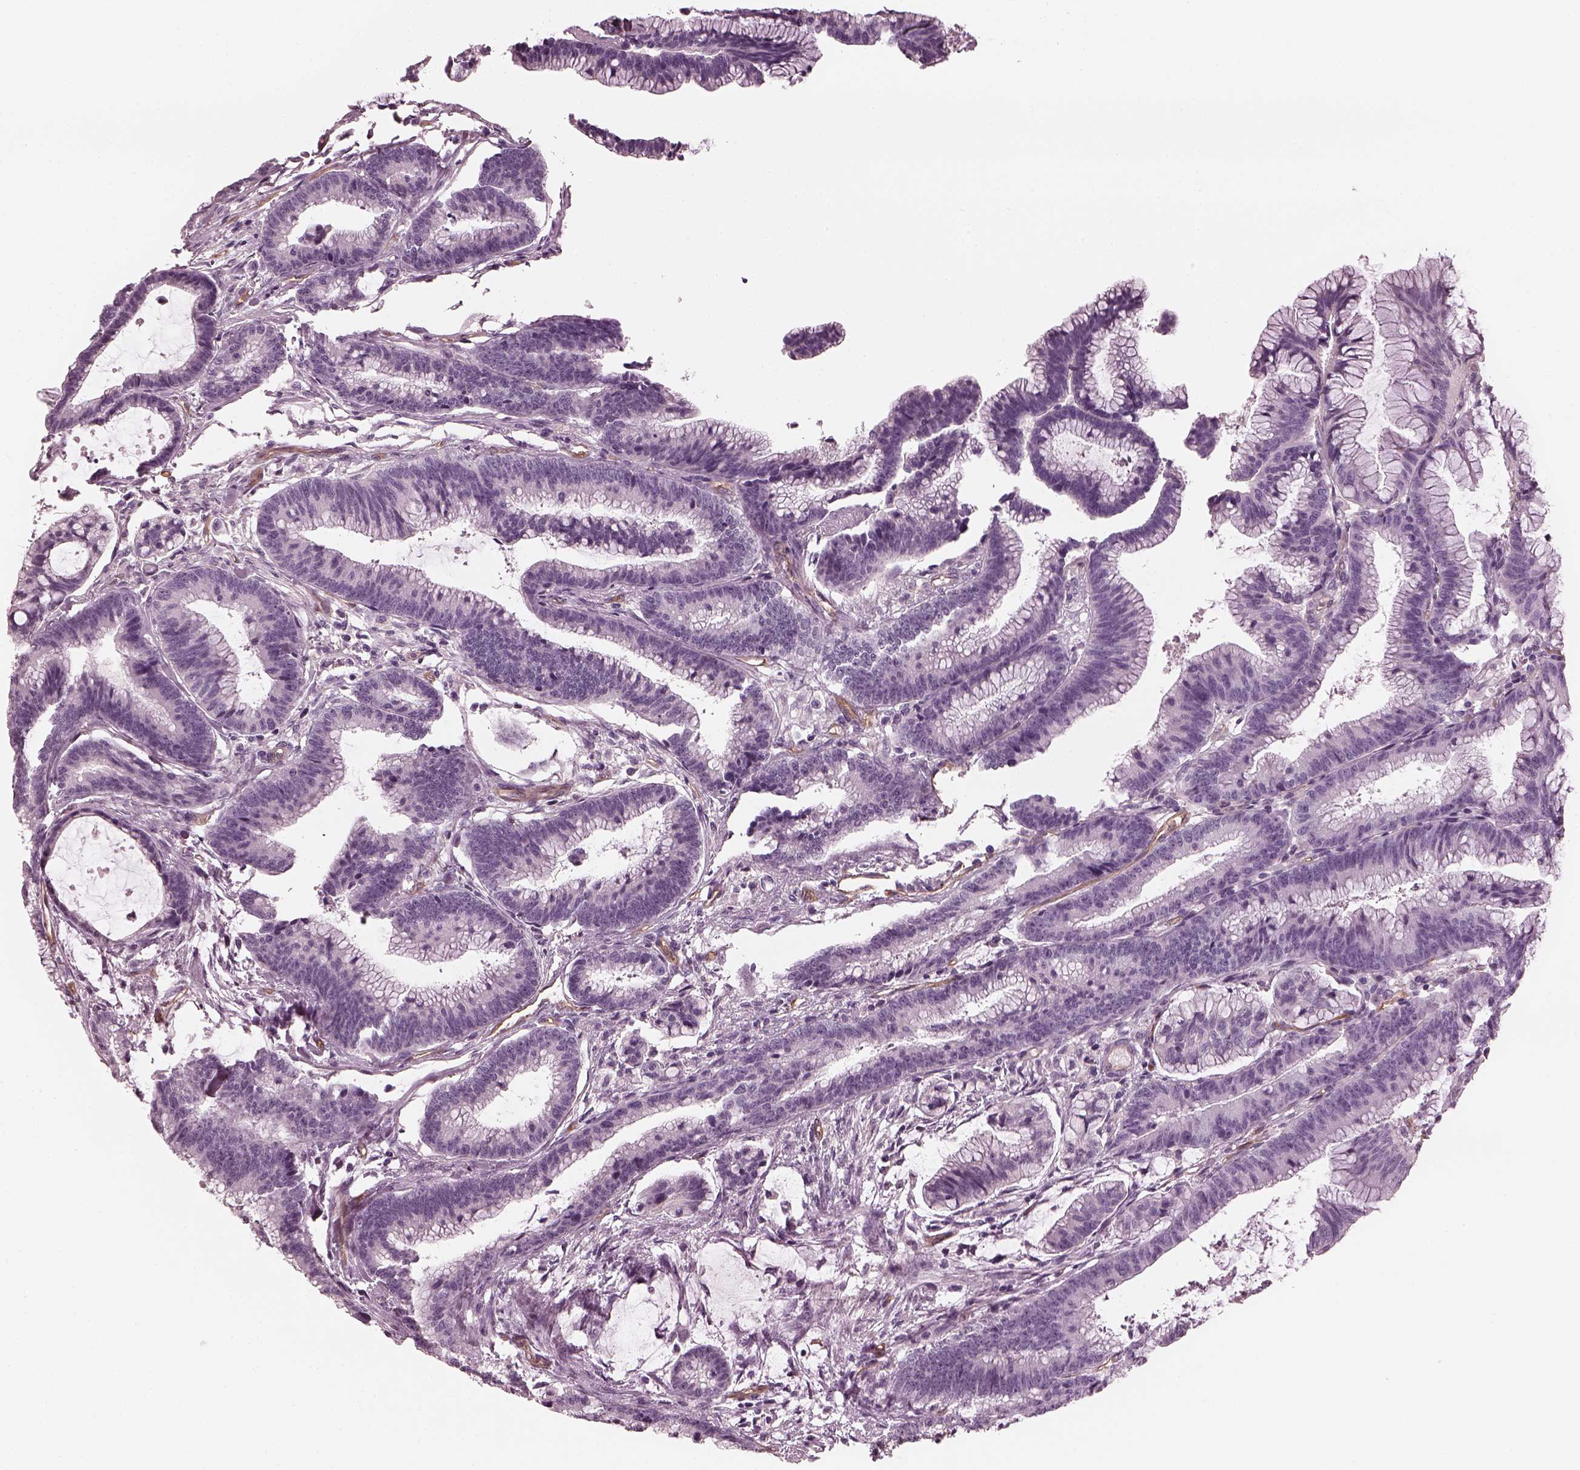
{"staining": {"intensity": "negative", "quantity": "none", "location": "none"}, "tissue": "colorectal cancer", "cell_type": "Tumor cells", "image_type": "cancer", "snomed": [{"axis": "morphology", "description": "Adenocarcinoma, NOS"}, {"axis": "topography", "description": "Colon"}], "caption": "The photomicrograph shows no significant positivity in tumor cells of colorectal adenocarcinoma. The staining was performed using DAB (3,3'-diaminobenzidine) to visualize the protein expression in brown, while the nuclei were stained in blue with hematoxylin (Magnification: 20x).", "gene": "EIF4E1B", "patient": {"sex": "female", "age": 78}}